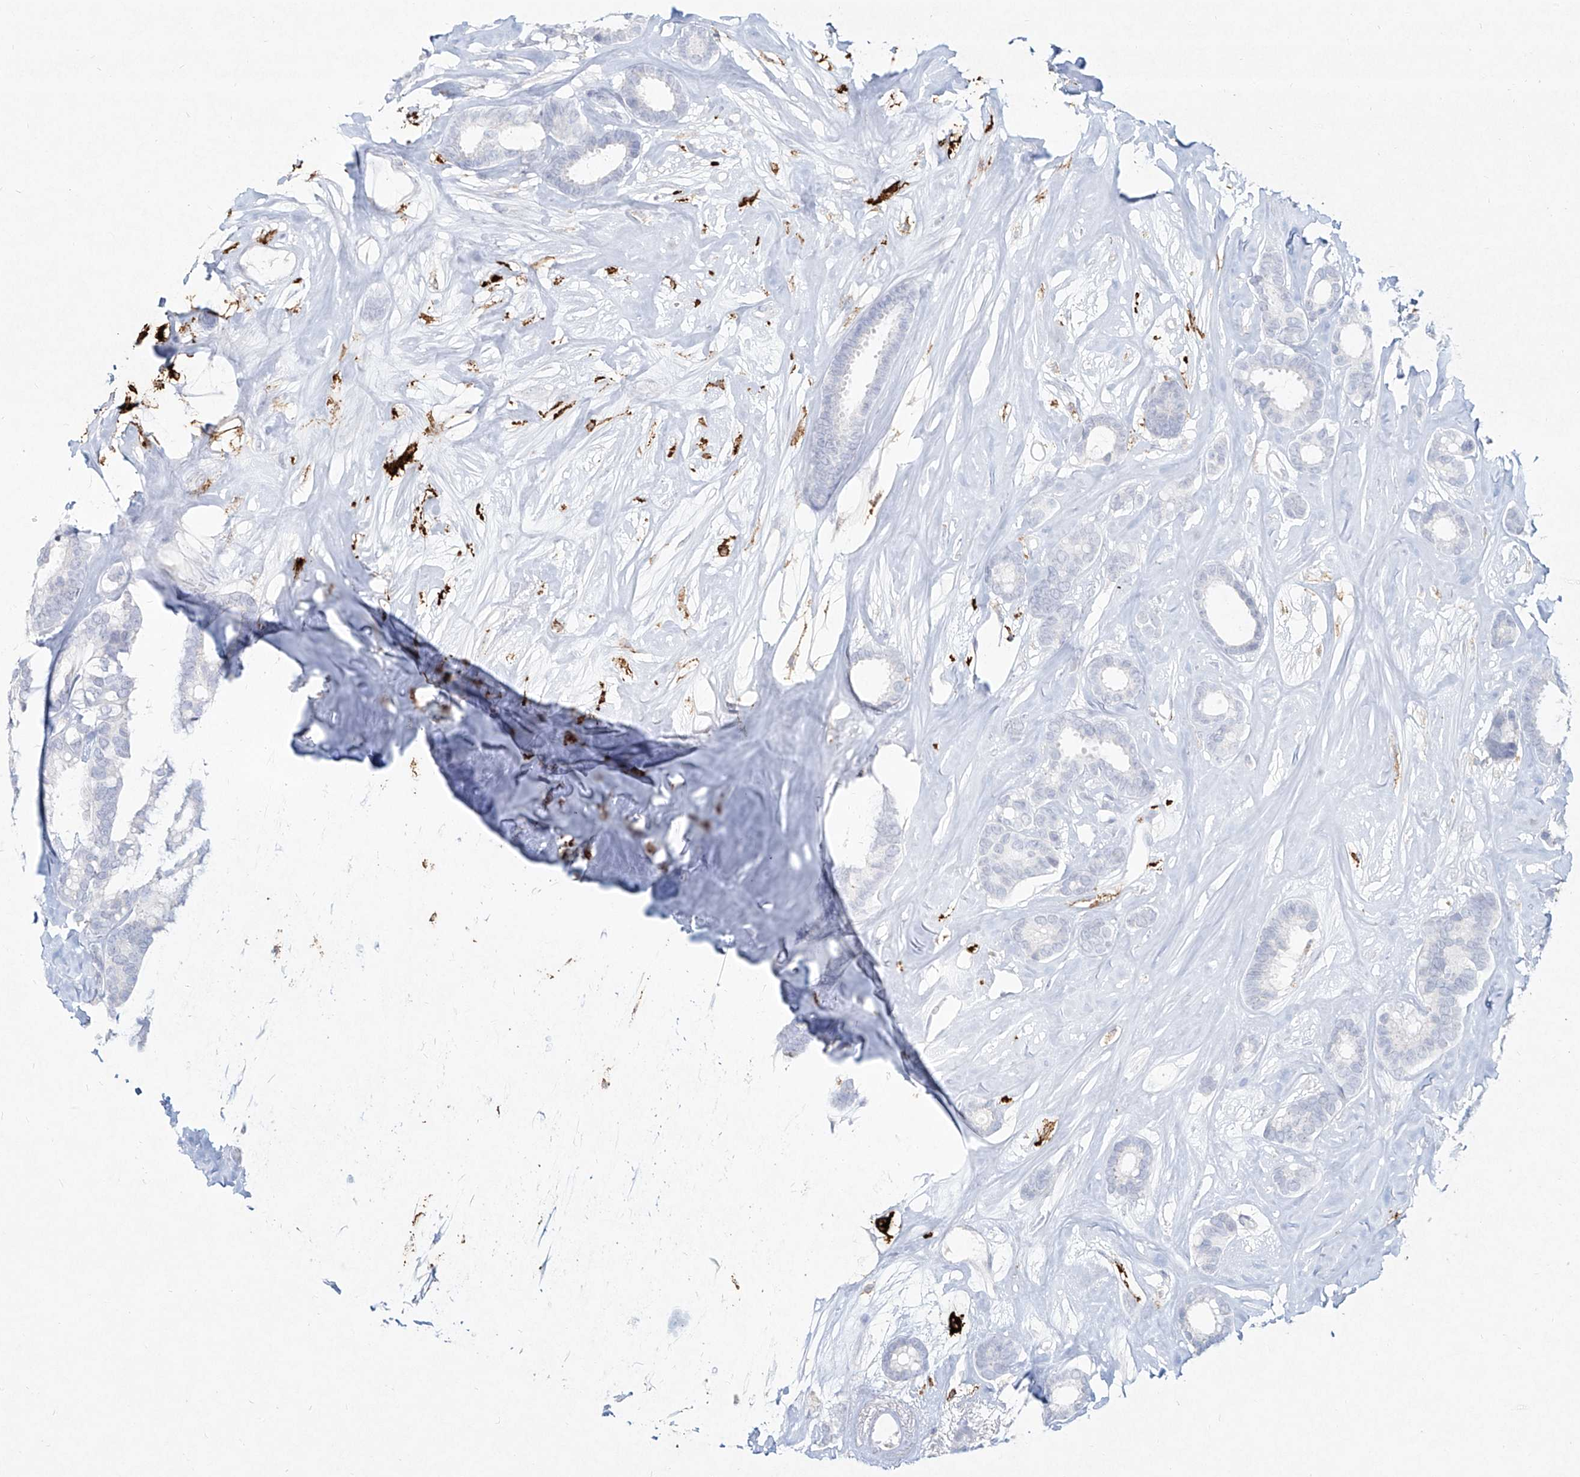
{"staining": {"intensity": "negative", "quantity": "none", "location": "none"}, "tissue": "breast cancer", "cell_type": "Tumor cells", "image_type": "cancer", "snomed": [{"axis": "morphology", "description": "Duct carcinoma"}, {"axis": "topography", "description": "Breast"}], "caption": "Immunohistochemistry (IHC) image of neoplastic tissue: breast invasive ductal carcinoma stained with DAB (3,3'-diaminobenzidine) shows no significant protein staining in tumor cells.", "gene": "CD209", "patient": {"sex": "female", "age": 87}}